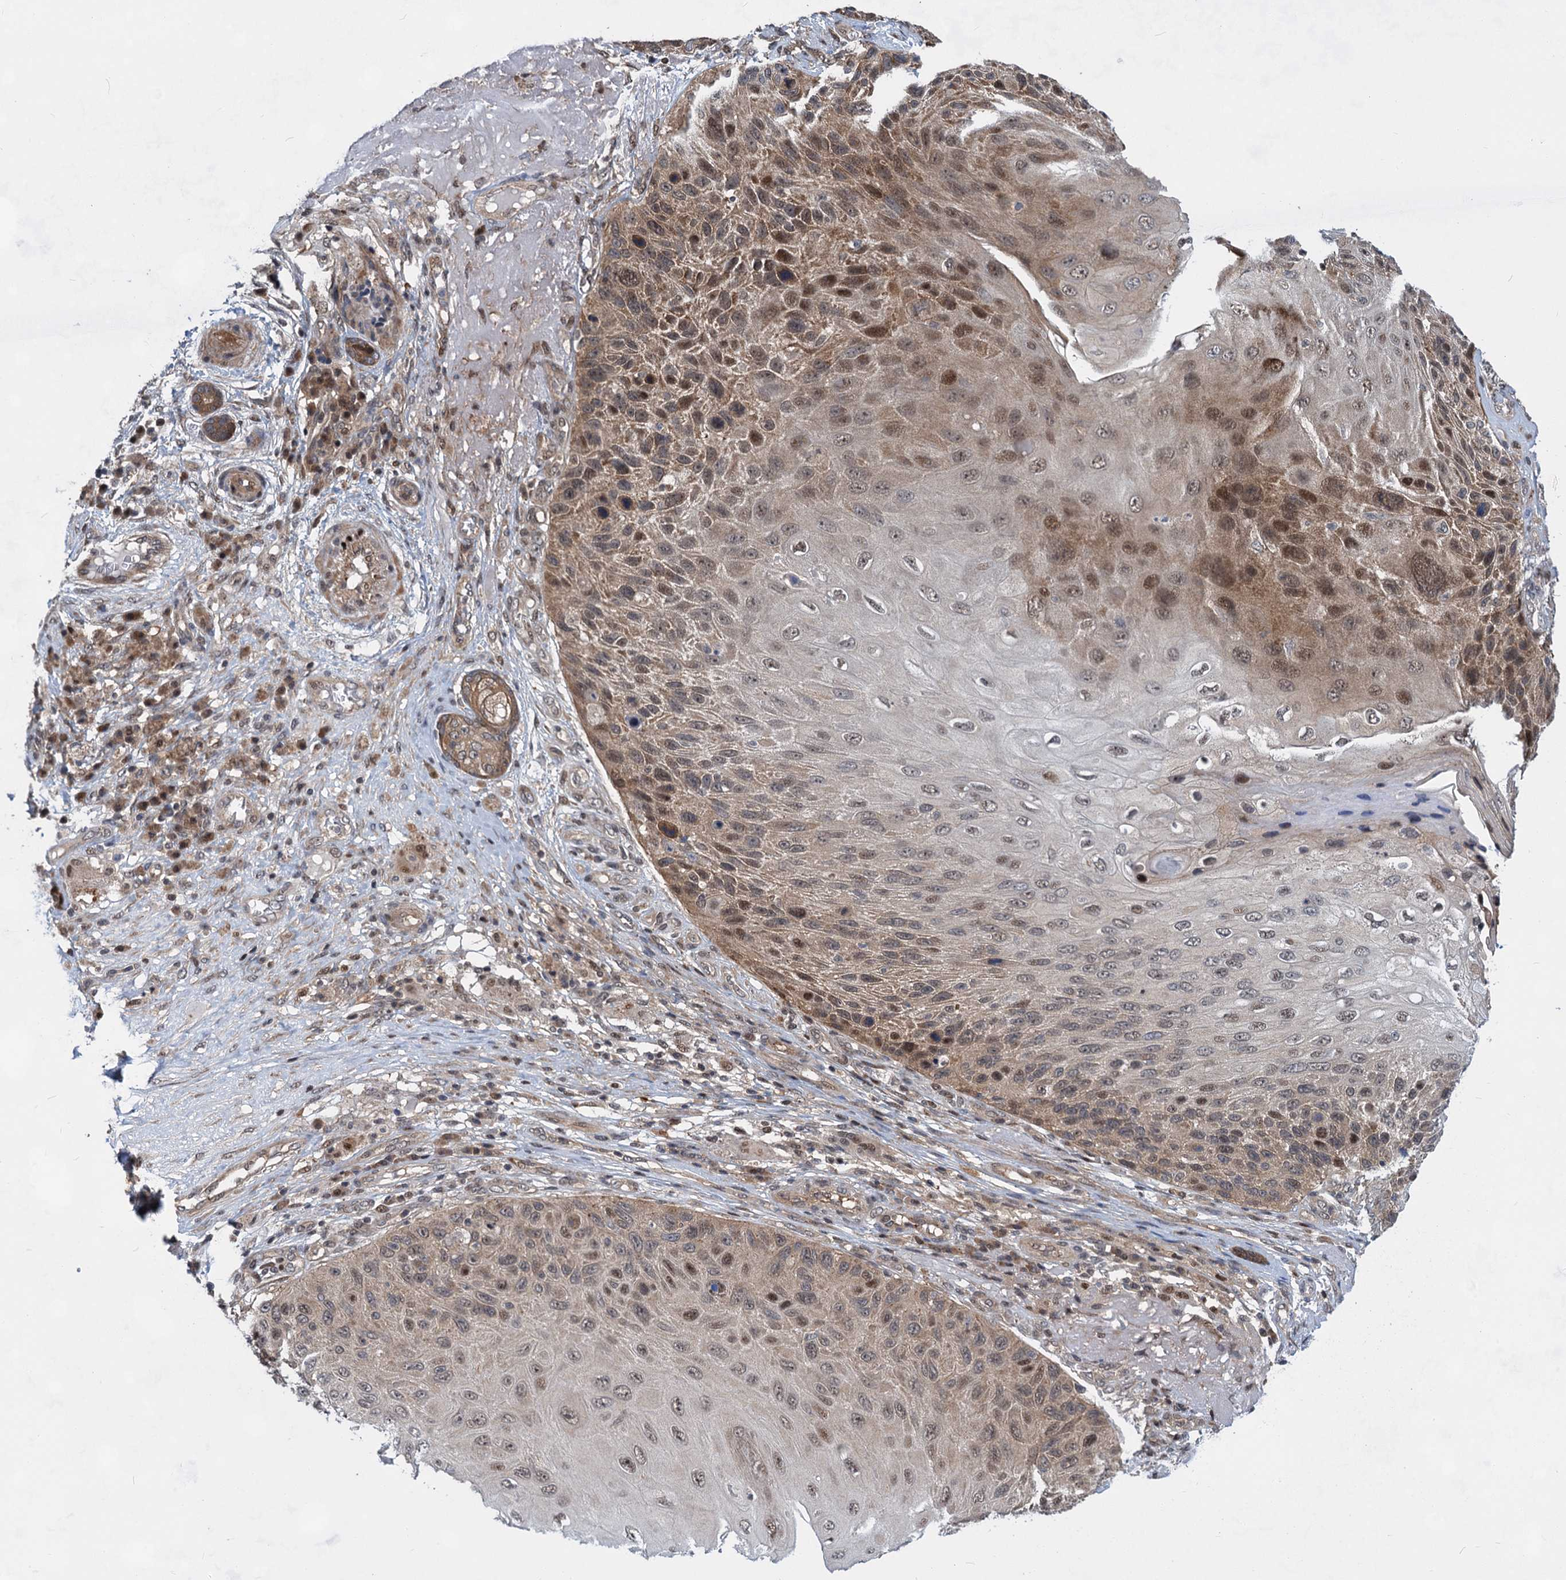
{"staining": {"intensity": "moderate", "quantity": ">75%", "location": "cytoplasmic/membranous,nuclear"}, "tissue": "skin cancer", "cell_type": "Tumor cells", "image_type": "cancer", "snomed": [{"axis": "morphology", "description": "Squamous cell carcinoma, NOS"}, {"axis": "topography", "description": "Skin"}], "caption": "A micrograph showing moderate cytoplasmic/membranous and nuclear staining in about >75% of tumor cells in squamous cell carcinoma (skin), as visualized by brown immunohistochemical staining.", "gene": "GPBP1", "patient": {"sex": "female", "age": 88}}